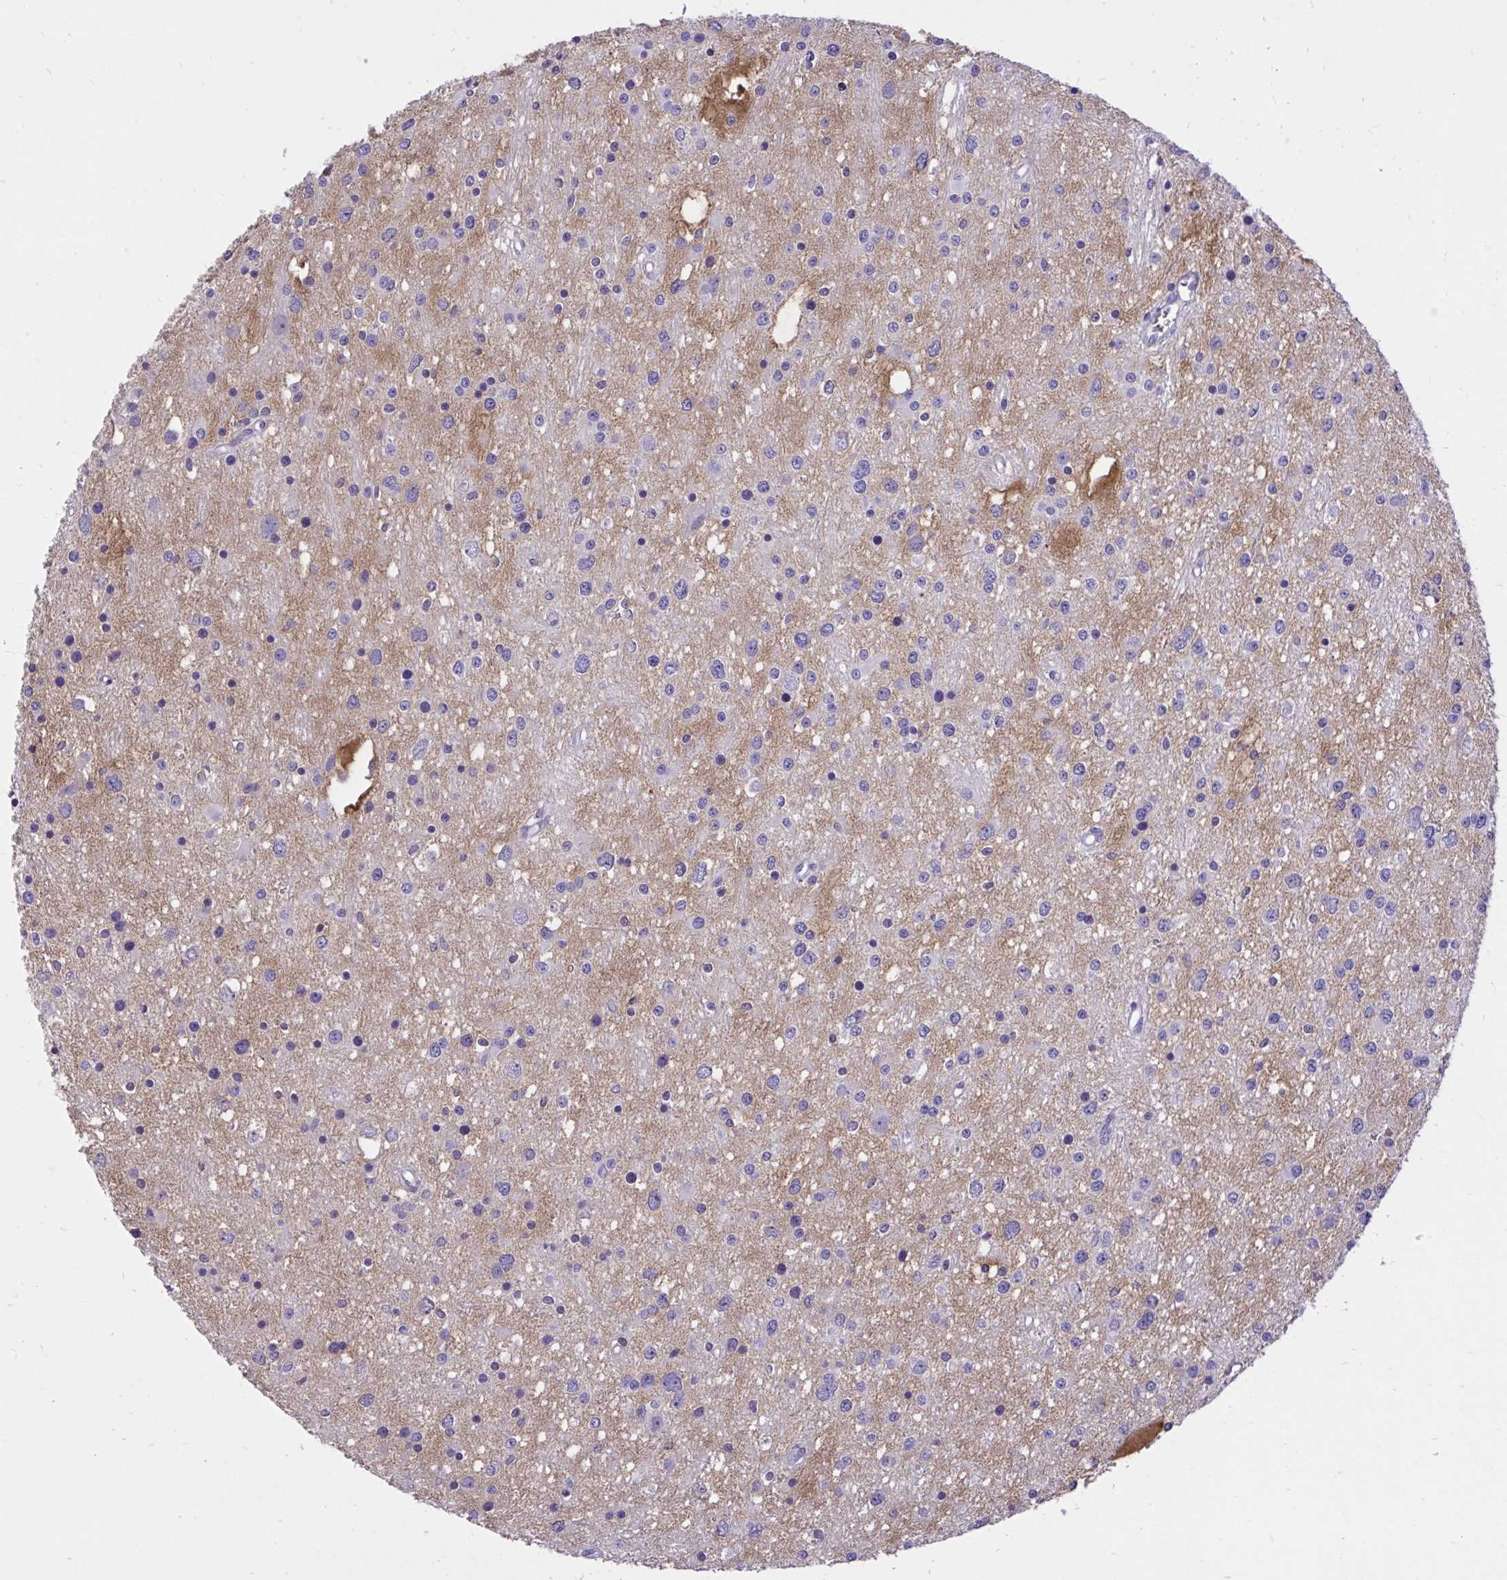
{"staining": {"intensity": "negative", "quantity": "none", "location": "none"}, "tissue": "glioma", "cell_type": "Tumor cells", "image_type": "cancer", "snomed": [{"axis": "morphology", "description": "Glioma, malignant, High grade"}, {"axis": "topography", "description": "Brain"}], "caption": "IHC photomicrograph of human malignant high-grade glioma stained for a protein (brown), which demonstrates no expression in tumor cells. The staining was performed using DAB (3,3'-diaminobenzidine) to visualize the protein expression in brown, while the nuclei were stained in blue with hematoxylin (Magnification: 20x).", "gene": "CXCL8", "patient": {"sex": "male", "age": 54}}